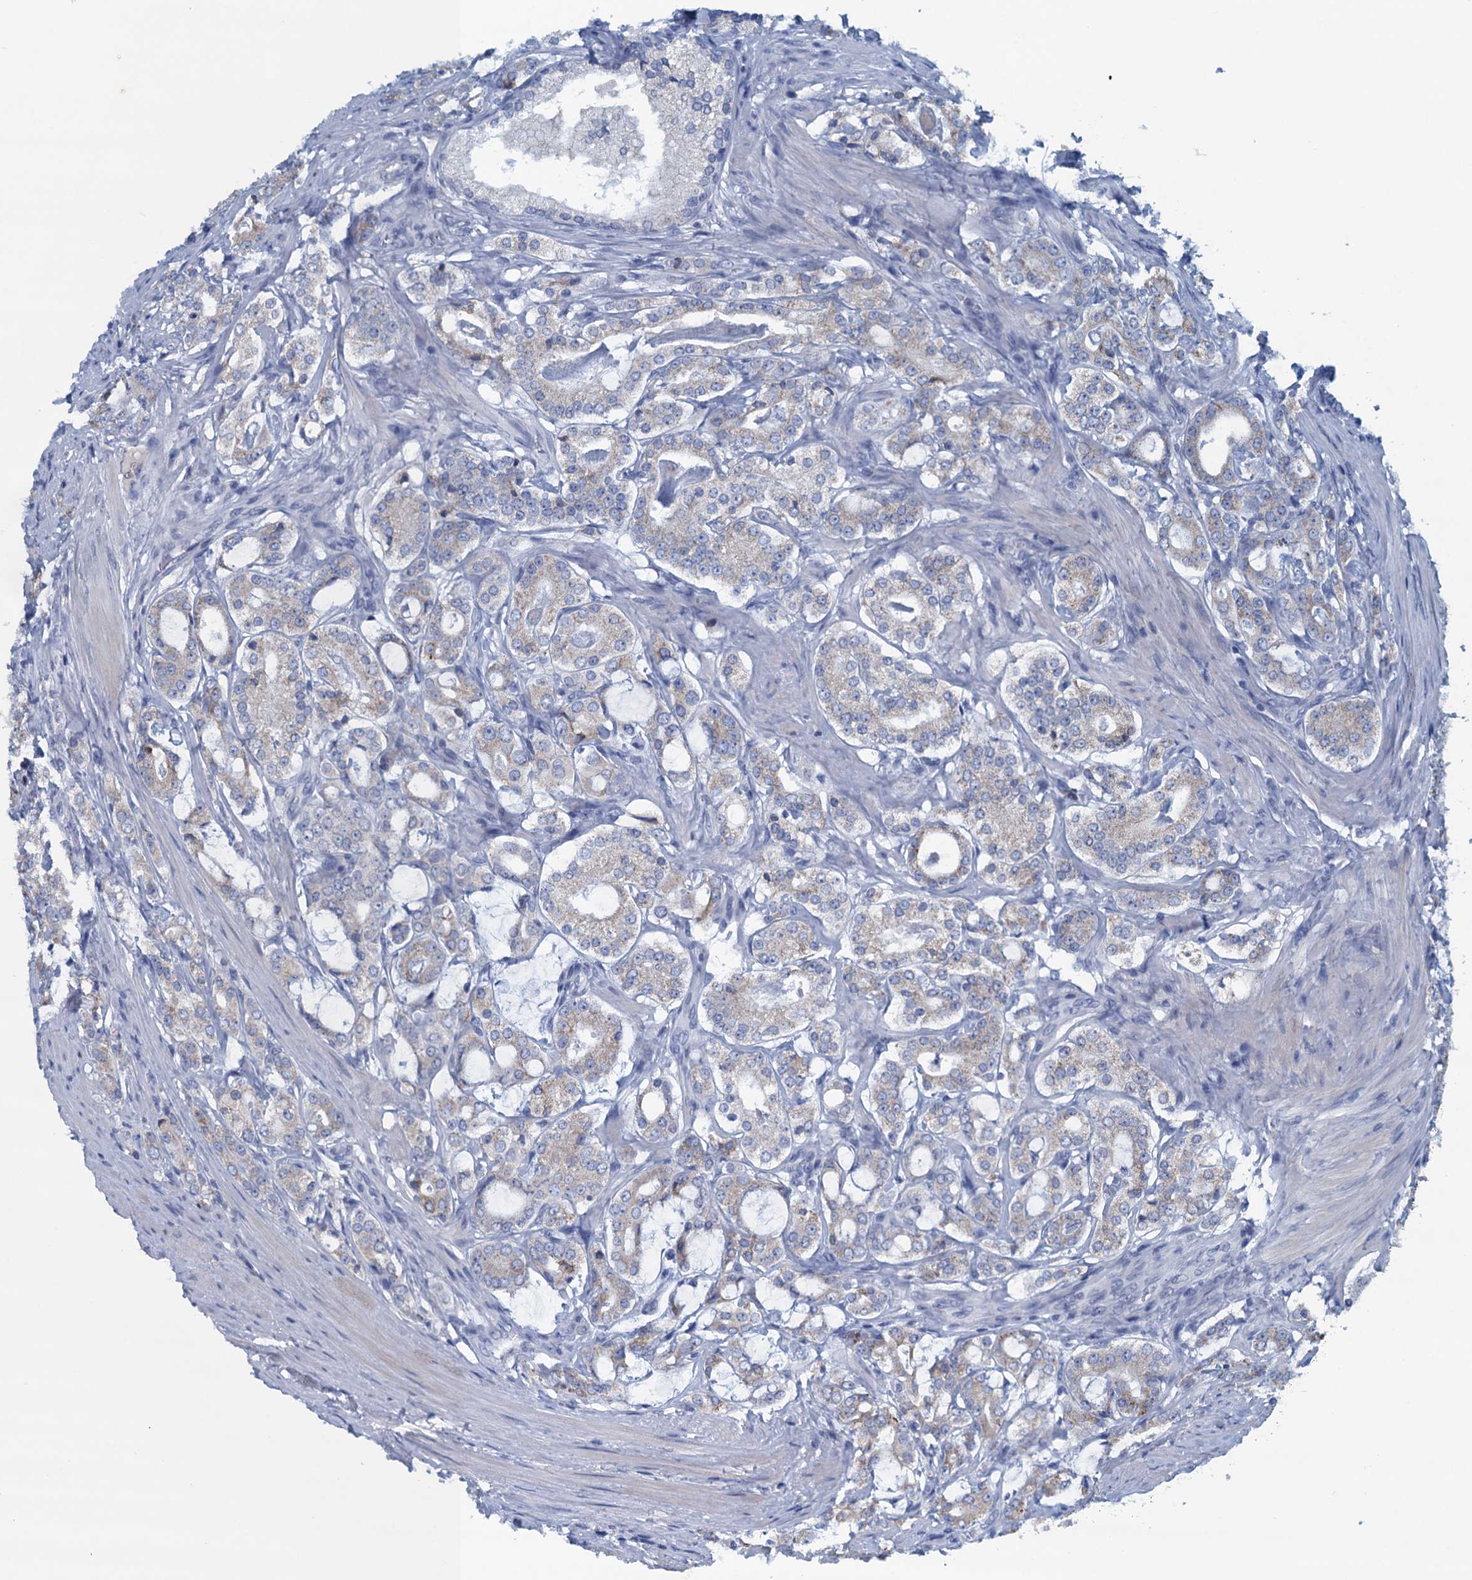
{"staining": {"intensity": "negative", "quantity": "none", "location": "none"}, "tissue": "prostate cancer", "cell_type": "Tumor cells", "image_type": "cancer", "snomed": [{"axis": "morphology", "description": "Adenocarcinoma, High grade"}, {"axis": "topography", "description": "Prostate"}], "caption": "Immunohistochemistry of prostate adenocarcinoma (high-grade) demonstrates no staining in tumor cells. (Immunohistochemistry, brightfield microscopy, high magnification).", "gene": "C10orf88", "patient": {"sex": "male", "age": 63}}